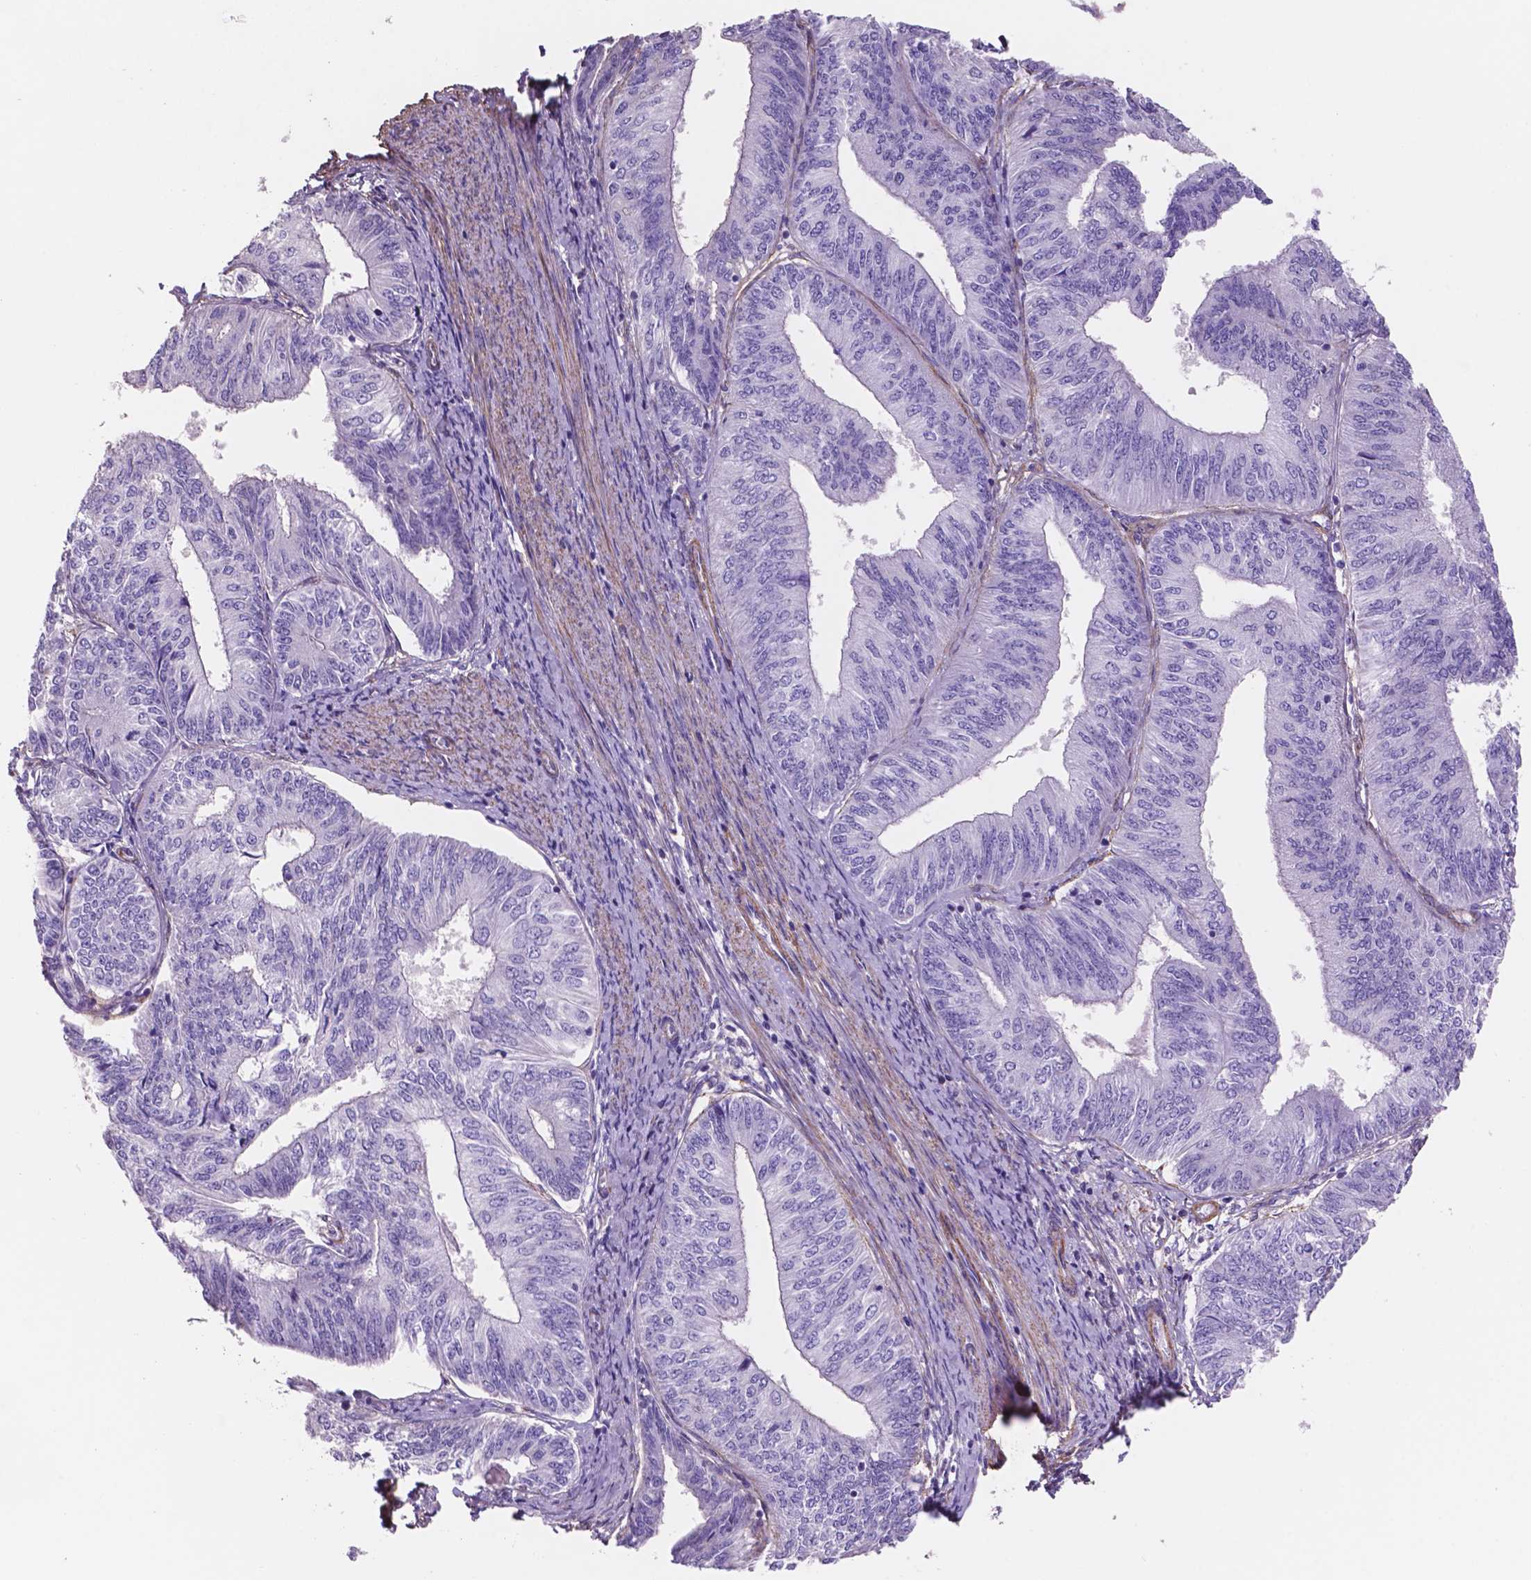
{"staining": {"intensity": "negative", "quantity": "none", "location": "none"}, "tissue": "endometrial cancer", "cell_type": "Tumor cells", "image_type": "cancer", "snomed": [{"axis": "morphology", "description": "Adenocarcinoma, NOS"}, {"axis": "topography", "description": "Endometrium"}], "caption": "IHC of human endometrial cancer demonstrates no positivity in tumor cells.", "gene": "TOR2A", "patient": {"sex": "female", "age": 58}}